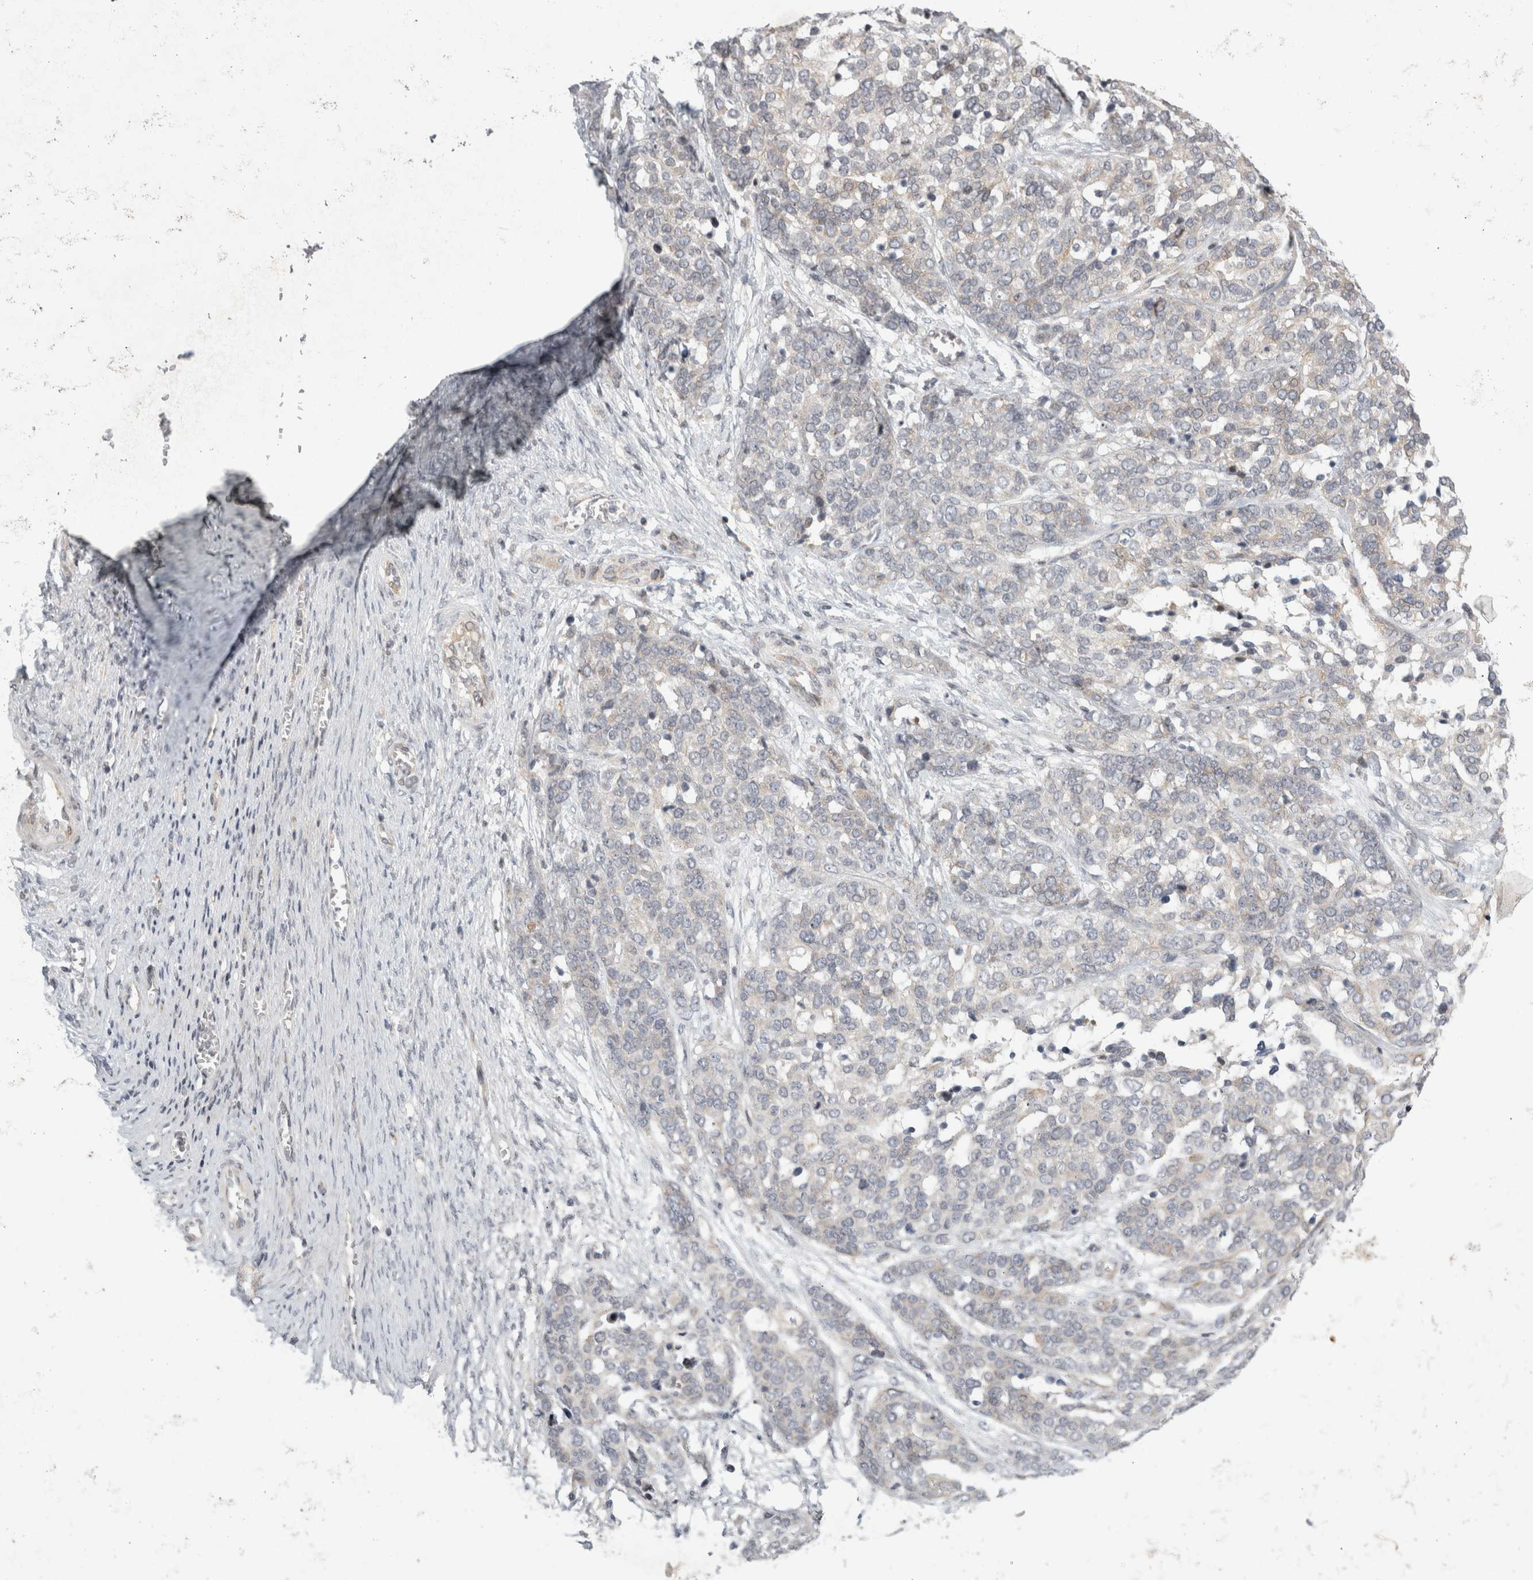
{"staining": {"intensity": "negative", "quantity": "none", "location": "none"}, "tissue": "ovarian cancer", "cell_type": "Tumor cells", "image_type": "cancer", "snomed": [{"axis": "morphology", "description": "Cystadenocarcinoma, serous, NOS"}, {"axis": "topography", "description": "Ovary"}], "caption": "Immunohistochemistry photomicrograph of neoplastic tissue: serous cystadenocarcinoma (ovarian) stained with DAB (3,3'-diaminobenzidine) reveals no significant protein expression in tumor cells. (Brightfield microscopy of DAB immunohistochemistry (IHC) at high magnification).", "gene": "UTP25", "patient": {"sex": "female", "age": 44}}